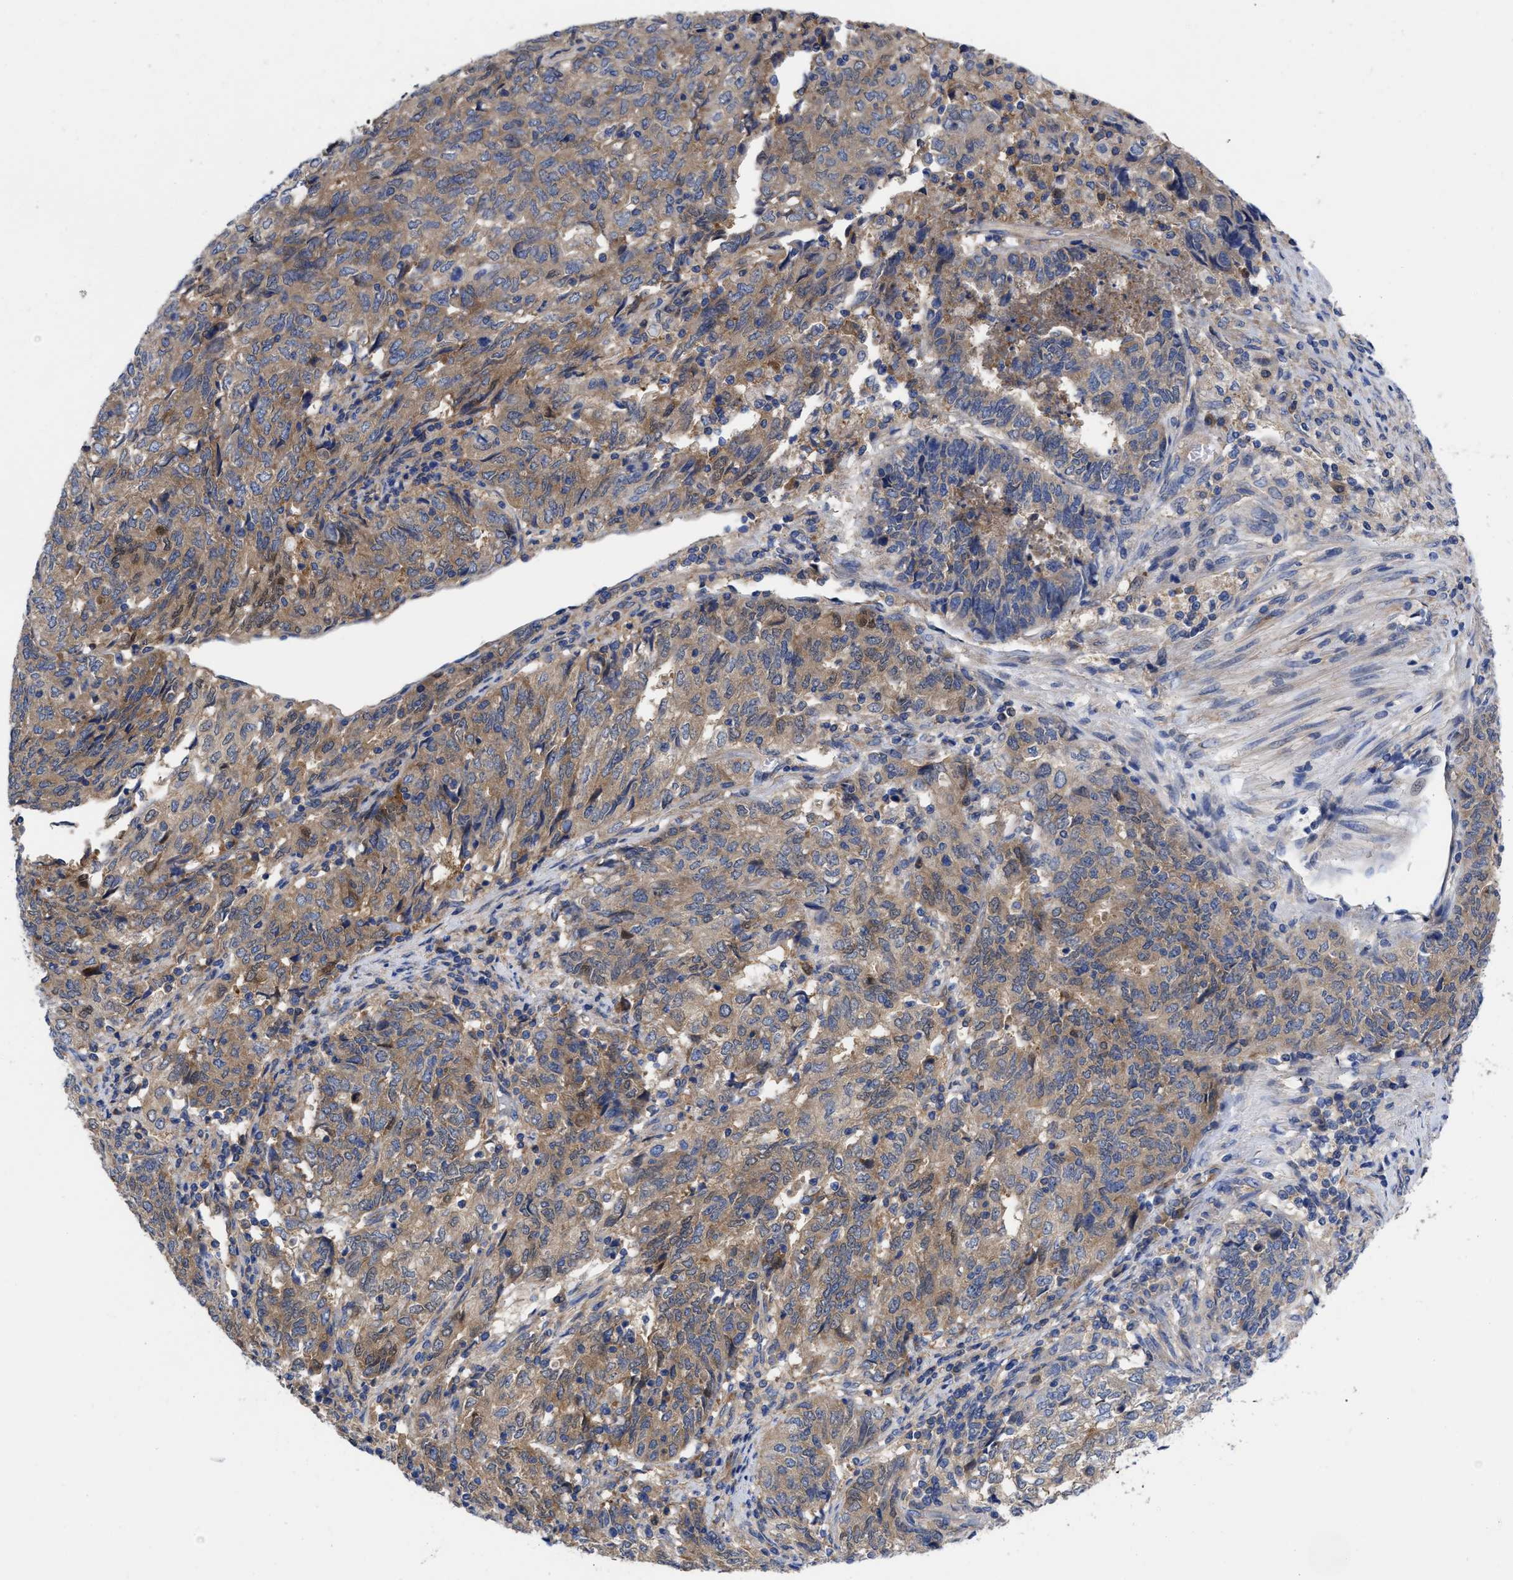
{"staining": {"intensity": "moderate", "quantity": ">75%", "location": "cytoplasmic/membranous"}, "tissue": "endometrial cancer", "cell_type": "Tumor cells", "image_type": "cancer", "snomed": [{"axis": "morphology", "description": "Adenocarcinoma, NOS"}, {"axis": "topography", "description": "Endometrium"}], "caption": "High-magnification brightfield microscopy of adenocarcinoma (endometrial) stained with DAB (3,3'-diaminobenzidine) (brown) and counterstained with hematoxylin (blue). tumor cells exhibit moderate cytoplasmic/membranous staining is appreciated in about>75% of cells.", "gene": "RBKS", "patient": {"sex": "female", "age": 80}}